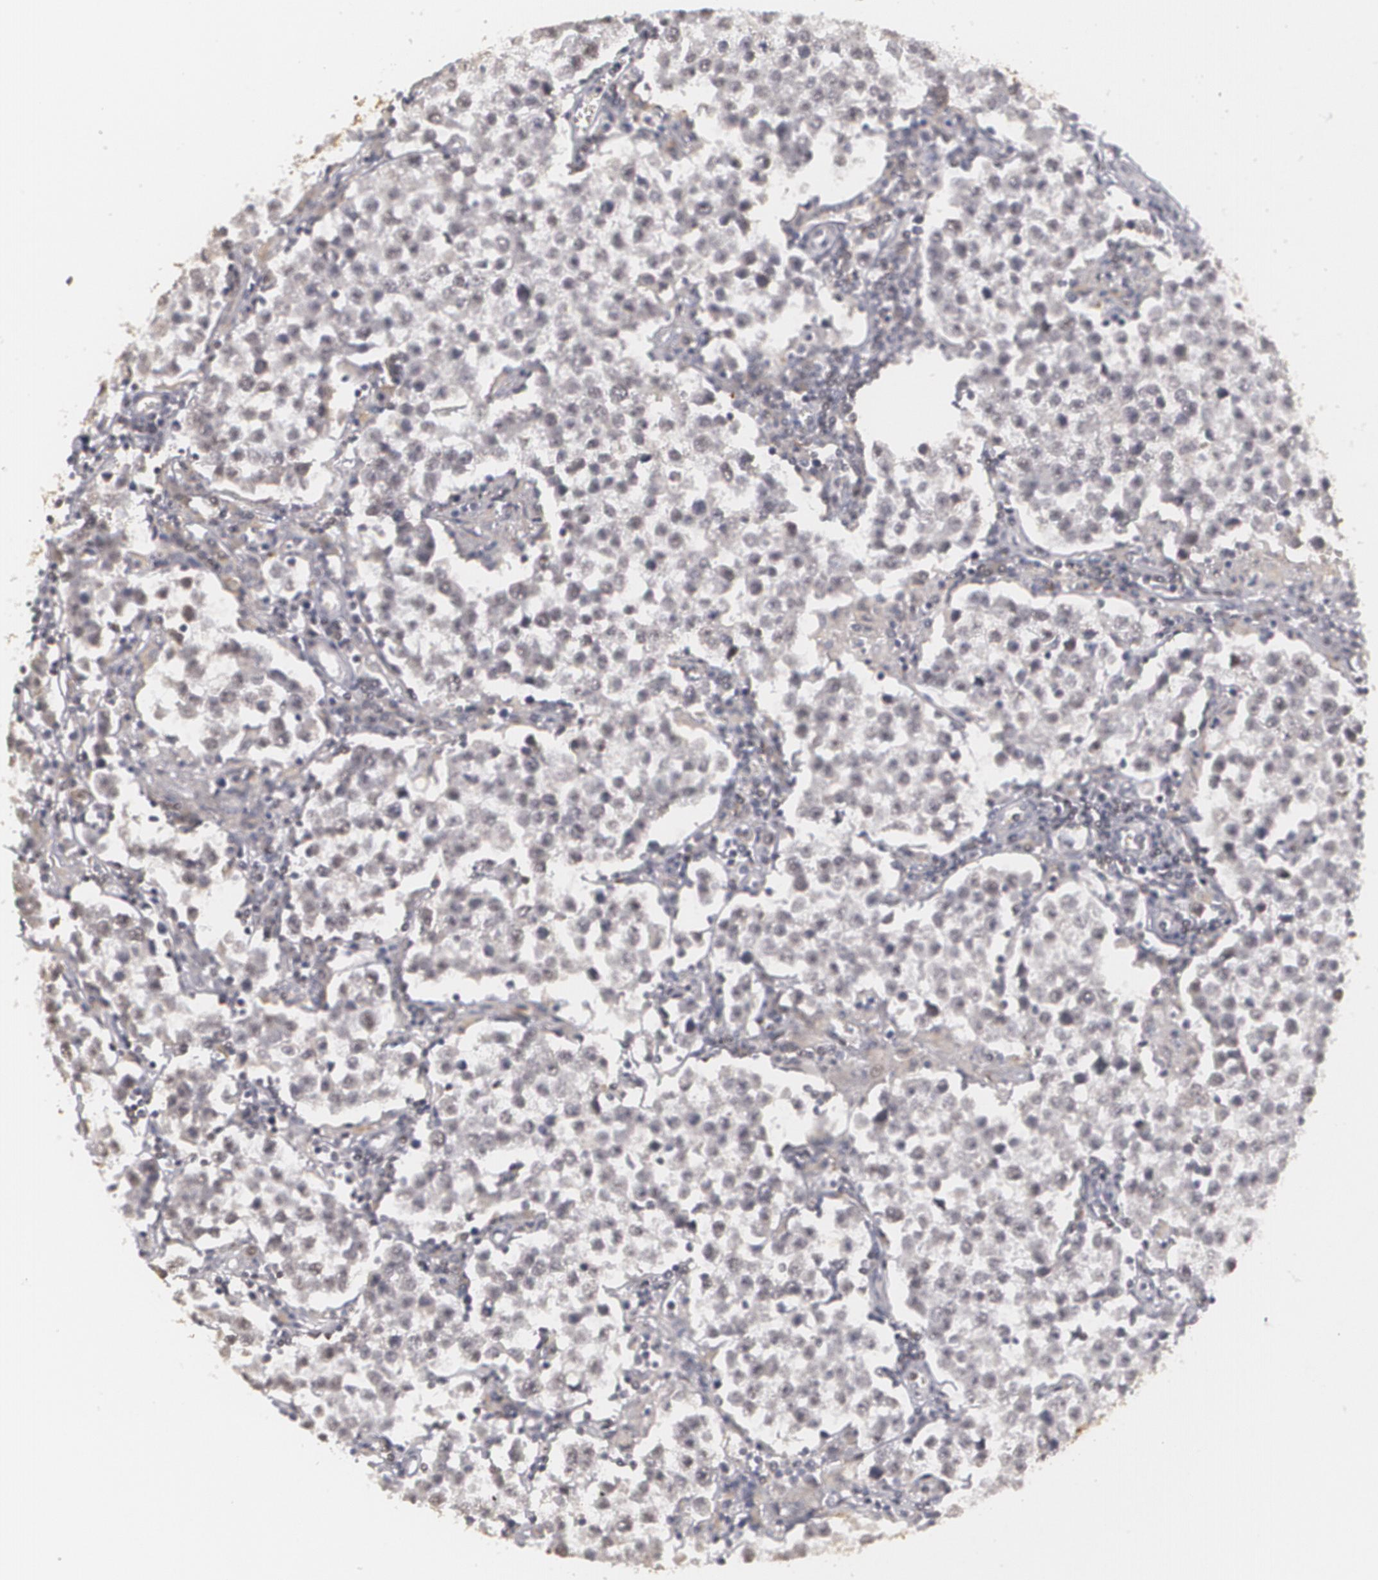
{"staining": {"intensity": "negative", "quantity": "none", "location": "none"}, "tissue": "testis cancer", "cell_type": "Tumor cells", "image_type": "cancer", "snomed": [{"axis": "morphology", "description": "Seminoma, NOS"}, {"axis": "topography", "description": "Testis"}], "caption": "Immunohistochemistry (IHC) histopathology image of seminoma (testis) stained for a protein (brown), which shows no positivity in tumor cells. The staining is performed using DAB (3,3'-diaminobenzidine) brown chromogen with nuclei counter-stained in using hematoxylin.", "gene": "RRP7A", "patient": {"sex": "male", "age": 36}}